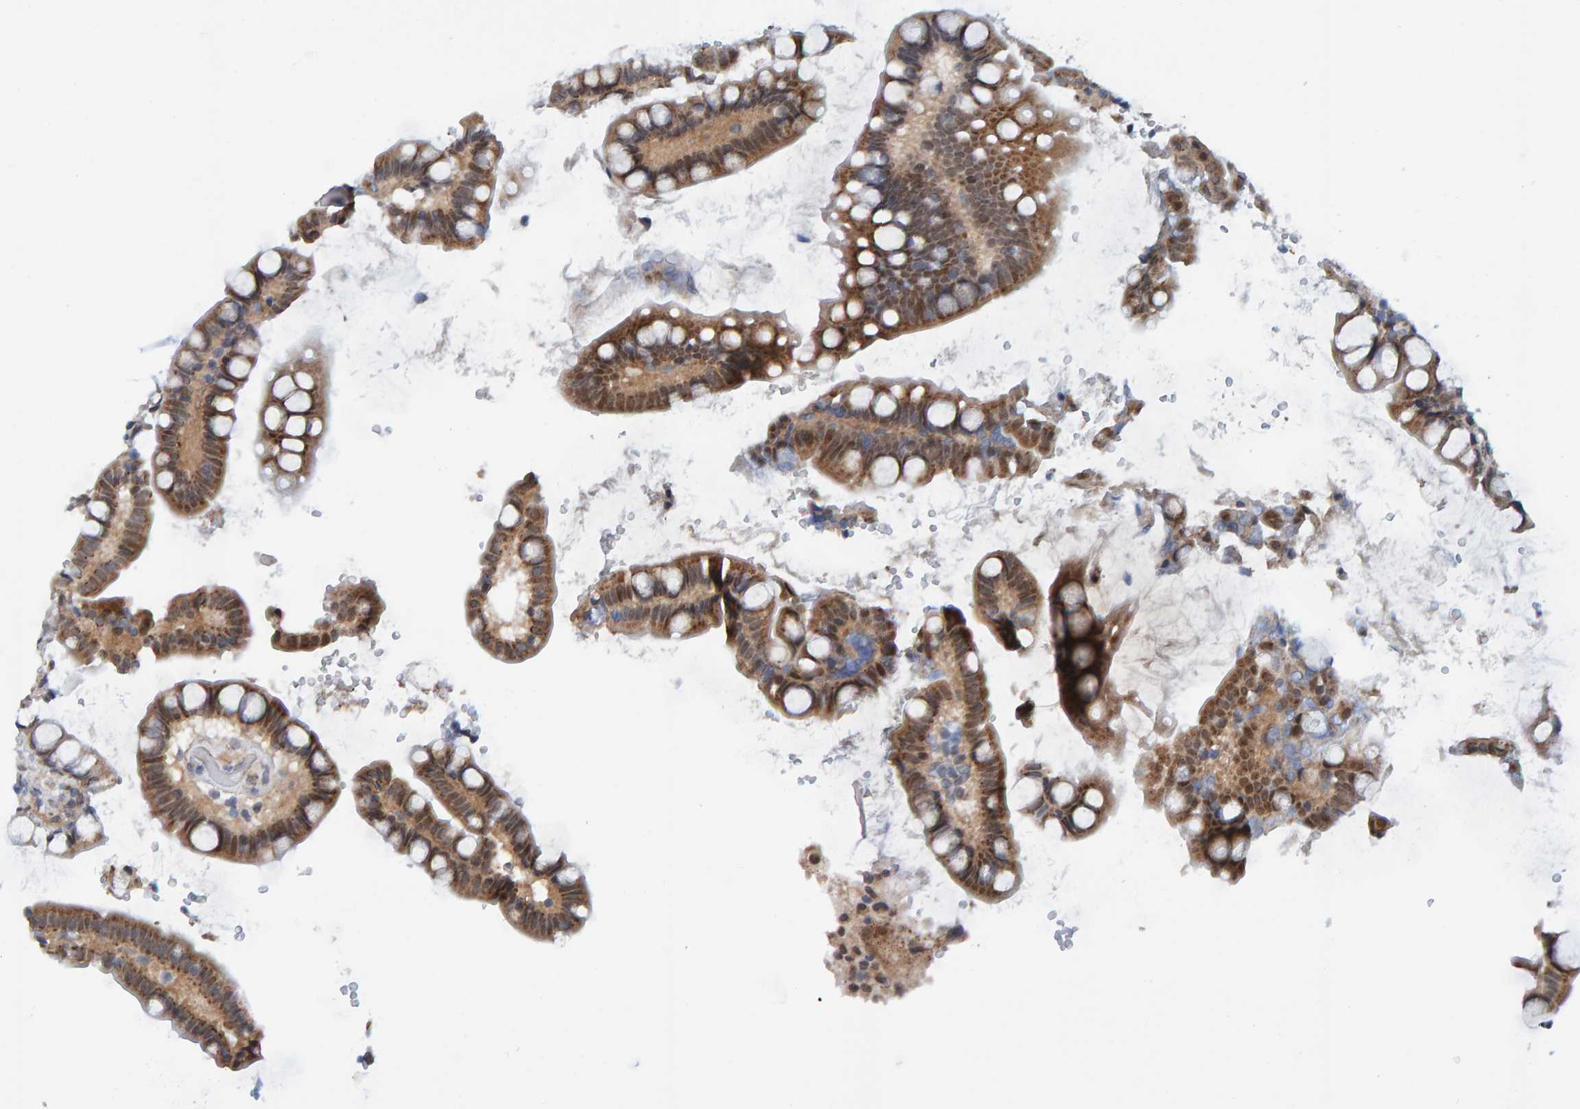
{"staining": {"intensity": "moderate", "quantity": ">75%", "location": "cytoplasmic/membranous"}, "tissue": "small intestine", "cell_type": "Glandular cells", "image_type": "normal", "snomed": [{"axis": "morphology", "description": "Normal tissue, NOS"}, {"axis": "topography", "description": "Smooth muscle"}, {"axis": "topography", "description": "Small intestine"}], "caption": "A high-resolution histopathology image shows IHC staining of unremarkable small intestine, which reveals moderate cytoplasmic/membranous expression in about >75% of glandular cells. The staining is performed using DAB (3,3'-diaminobenzidine) brown chromogen to label protein expression. The nuclei are counter-stained blue using hematoxylin.", "gene": "SCRN2", "patient": {"sex": "female", "age": 84}}